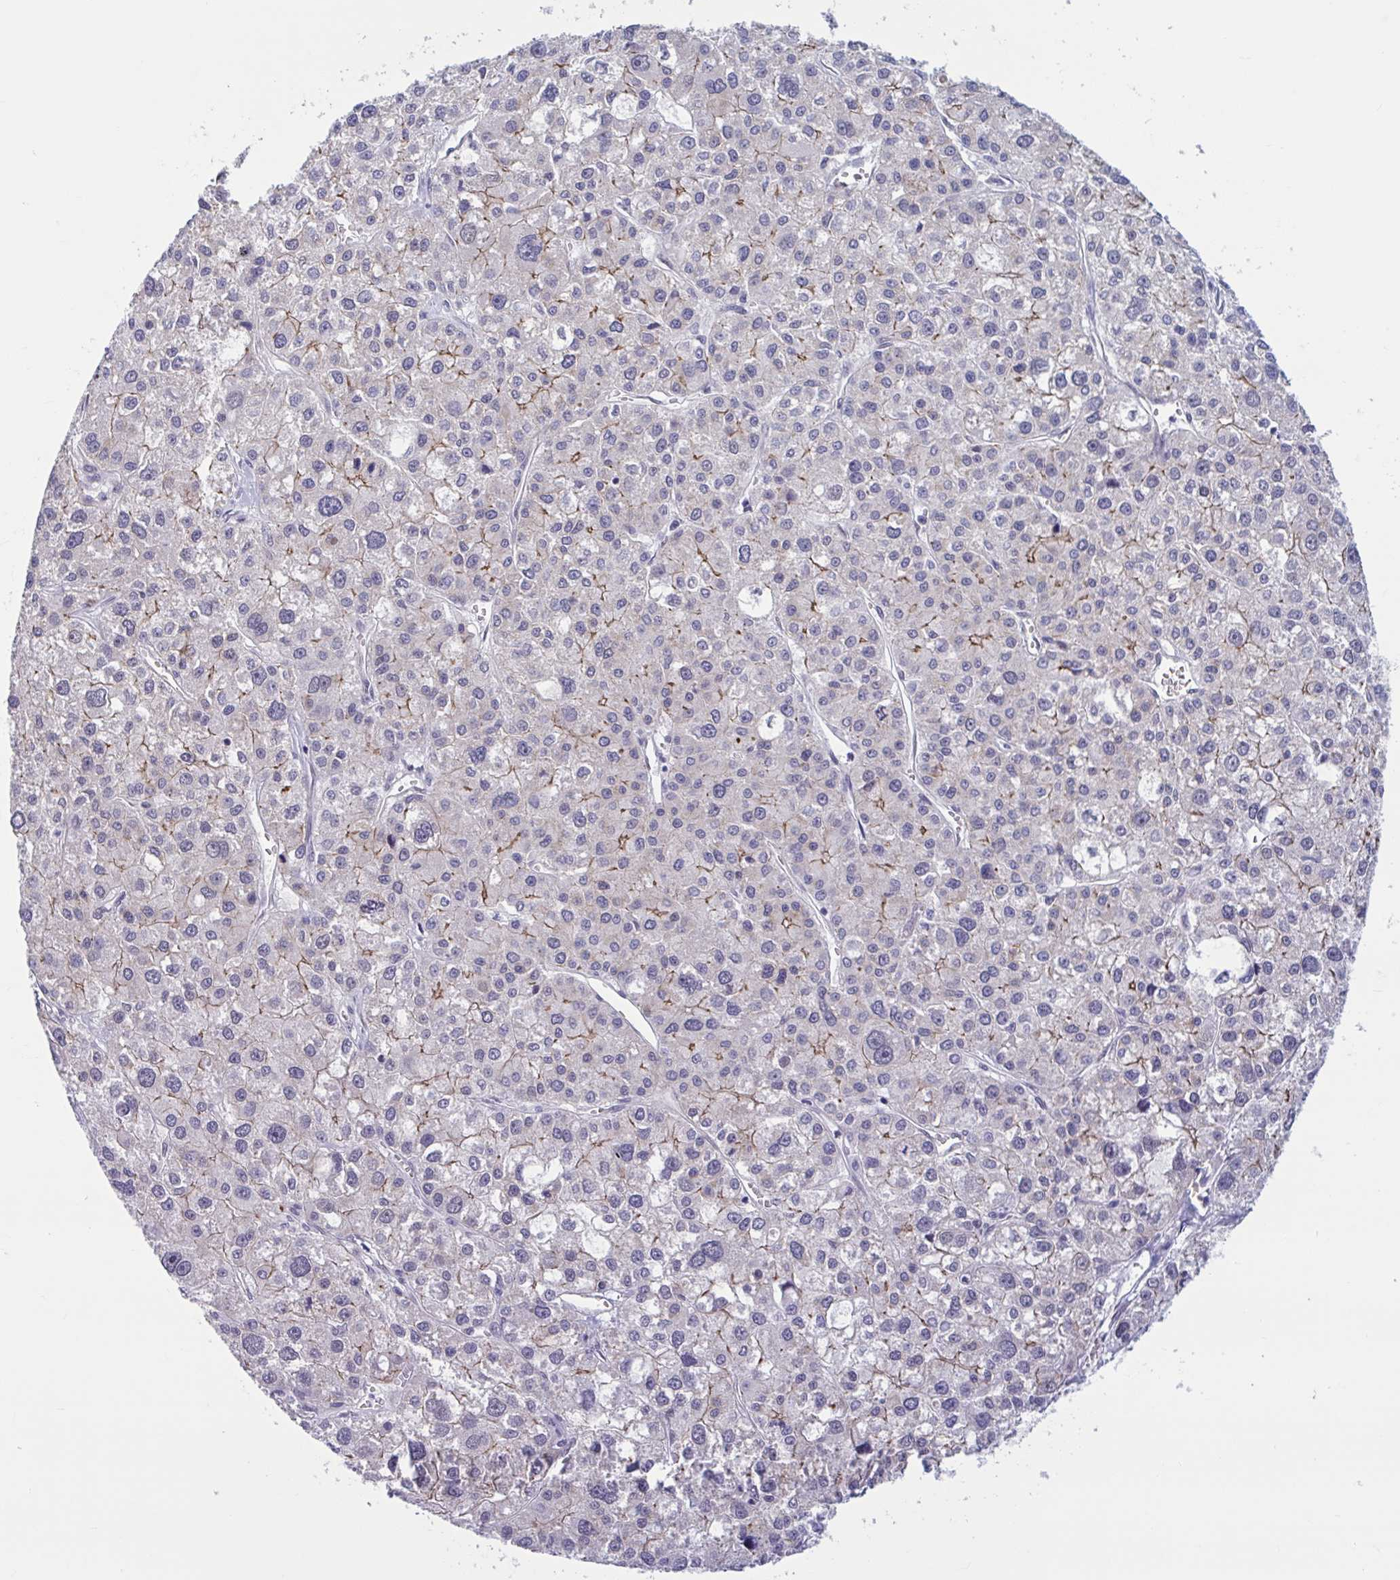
{"staining": {"intensity": "moderate", "quantity": "<25%", "location": "cytoplasmic/membranous"}, "tissue": "liver cancer", "cell_type": "Tumor cells", "image_type": "cancer", "snomed": [{"axis": "morphology", "description": "Carcinoma, Hepatocellular, NOS"}, {"axis": "topography", "description": "Liver"}], "caption": "Immunohistochemical staining of liver hepatocellular carcinoma reveals moderate cytoplasmic/membranous protein staining in about <25% of tumor cells. The protein is stained brown, and the nuclei are stained in blue (DAB (3,3'-diaminobenzidine) IHC with brightfield microscopy, high magnification).", "gene": "CNGB3", "patient": {"sex": "male", "age": 73}}